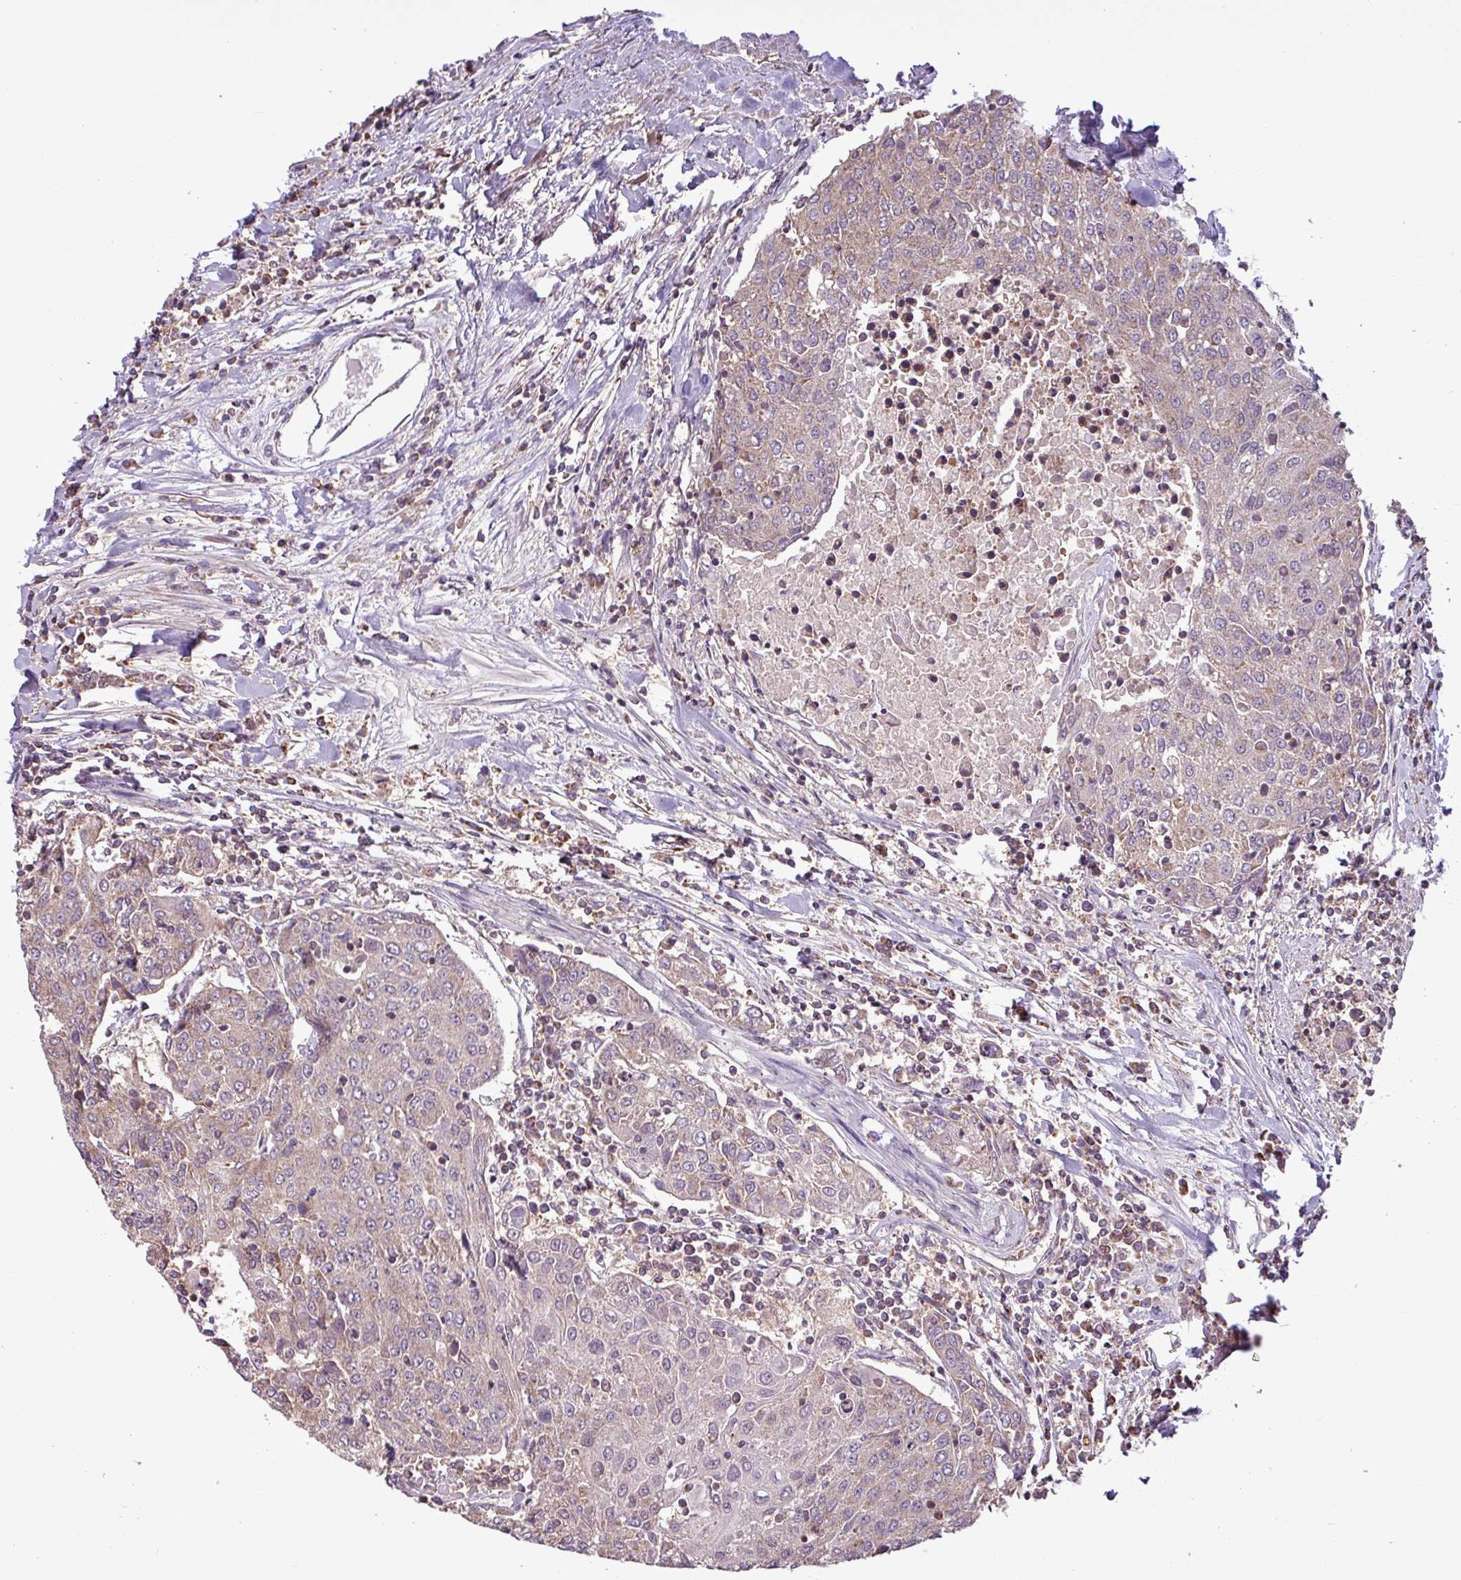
{"staining": {"intensity": "weak", "quantity": "<25%", "location": "cytoplasmic/membranous"}, "tissue": "urothelial cancer", "cell_type": "Tumor cells", "image_type": "cancer", "snomed": [{"axis": "morphology", "description": "Urothelial carcinoma, High grade"}, {"axis": "topography", "description": "Urinary bladder"}], "caption": "This is a histopathology image of immunohistochemistry (IHC) staining of urothelial carcinoma (high-grade), which shows no positivity in tumor cells.", "gene": "MCTP2", "patient": {"sex": "female", "age": 85}}